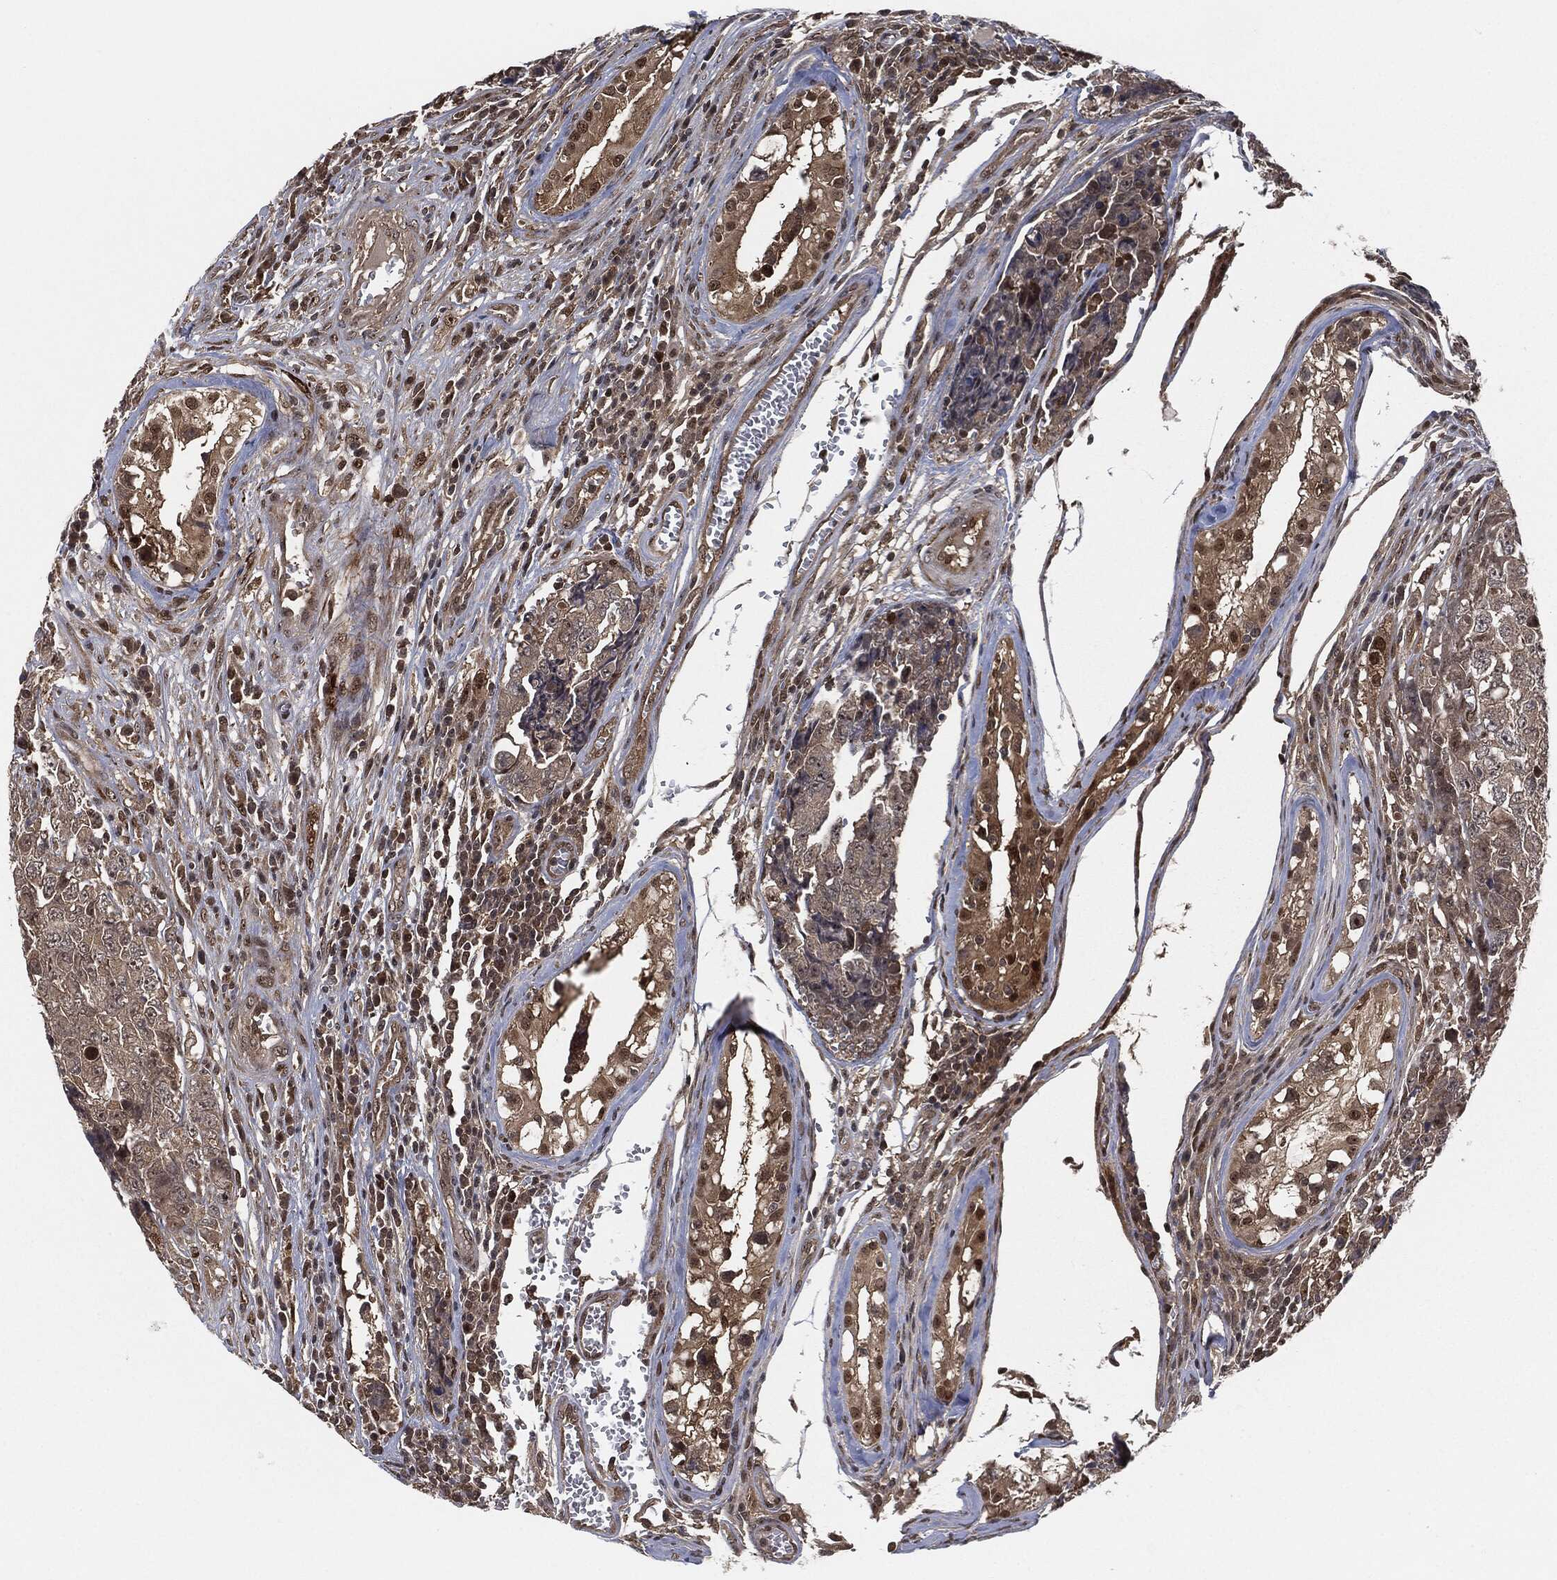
{"staining": {"intensity": "negative", "quantity": "none", "location": "none"}, "tissue": "testis cancer", "cell_type": "Tumor cells", "image_type": "cancer", "snomed": [{"axis": "morphology", "description": "Carcinoma, Embryonal, NOS"}, {"axis": "topography", "description": "Testis"}], "caption": "High magnification brightfield microscopy of embryonal carcinoma (testis) stained with DAB (3,3'-diaminobenzidine) (brown) and counterstained with hematoxylin (blue): tumor cells show no significant positivity.", "gene": "CAPRIN2", "patient": {"sex": "male", "age": 23}}